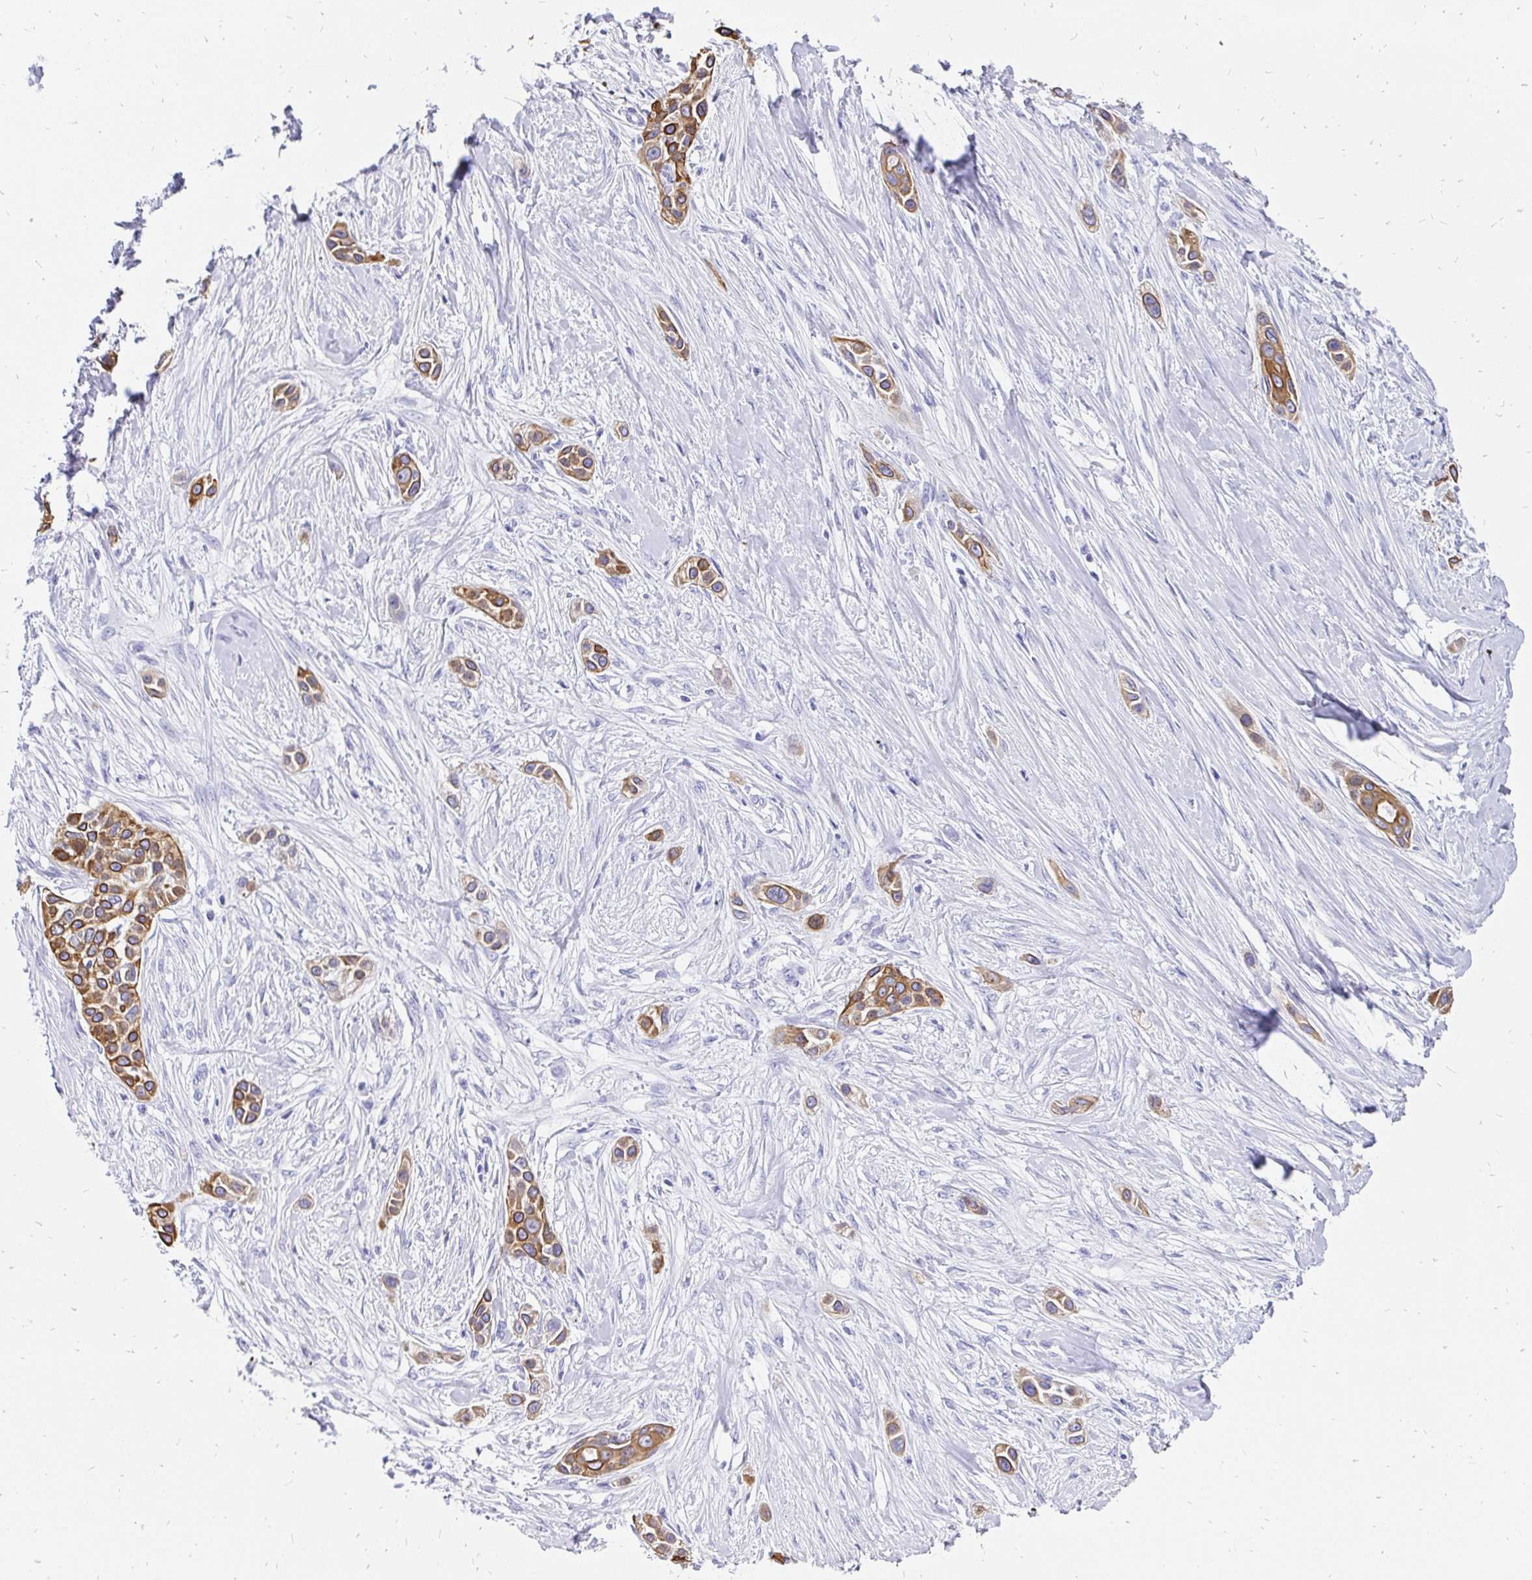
{"staining": {"intensity": "moderate", "quantity": ">75%", "location": "cytoplasmic/membranous"}, "tissue": "skin cancer", "cell_type": "Tumor cells", "image_type": "cancer", "snomed": [{"axis": "morphology", "description": "Squamous cell carcinoma, NOS"}, {"axis": "topography", "description": "Skin"}], "caption": "Human skin cancer stained with a protein marker shows moderate staining in tumor cells.", "gene": "KRT13", "patient": {"sex": "female", "age": 69}}